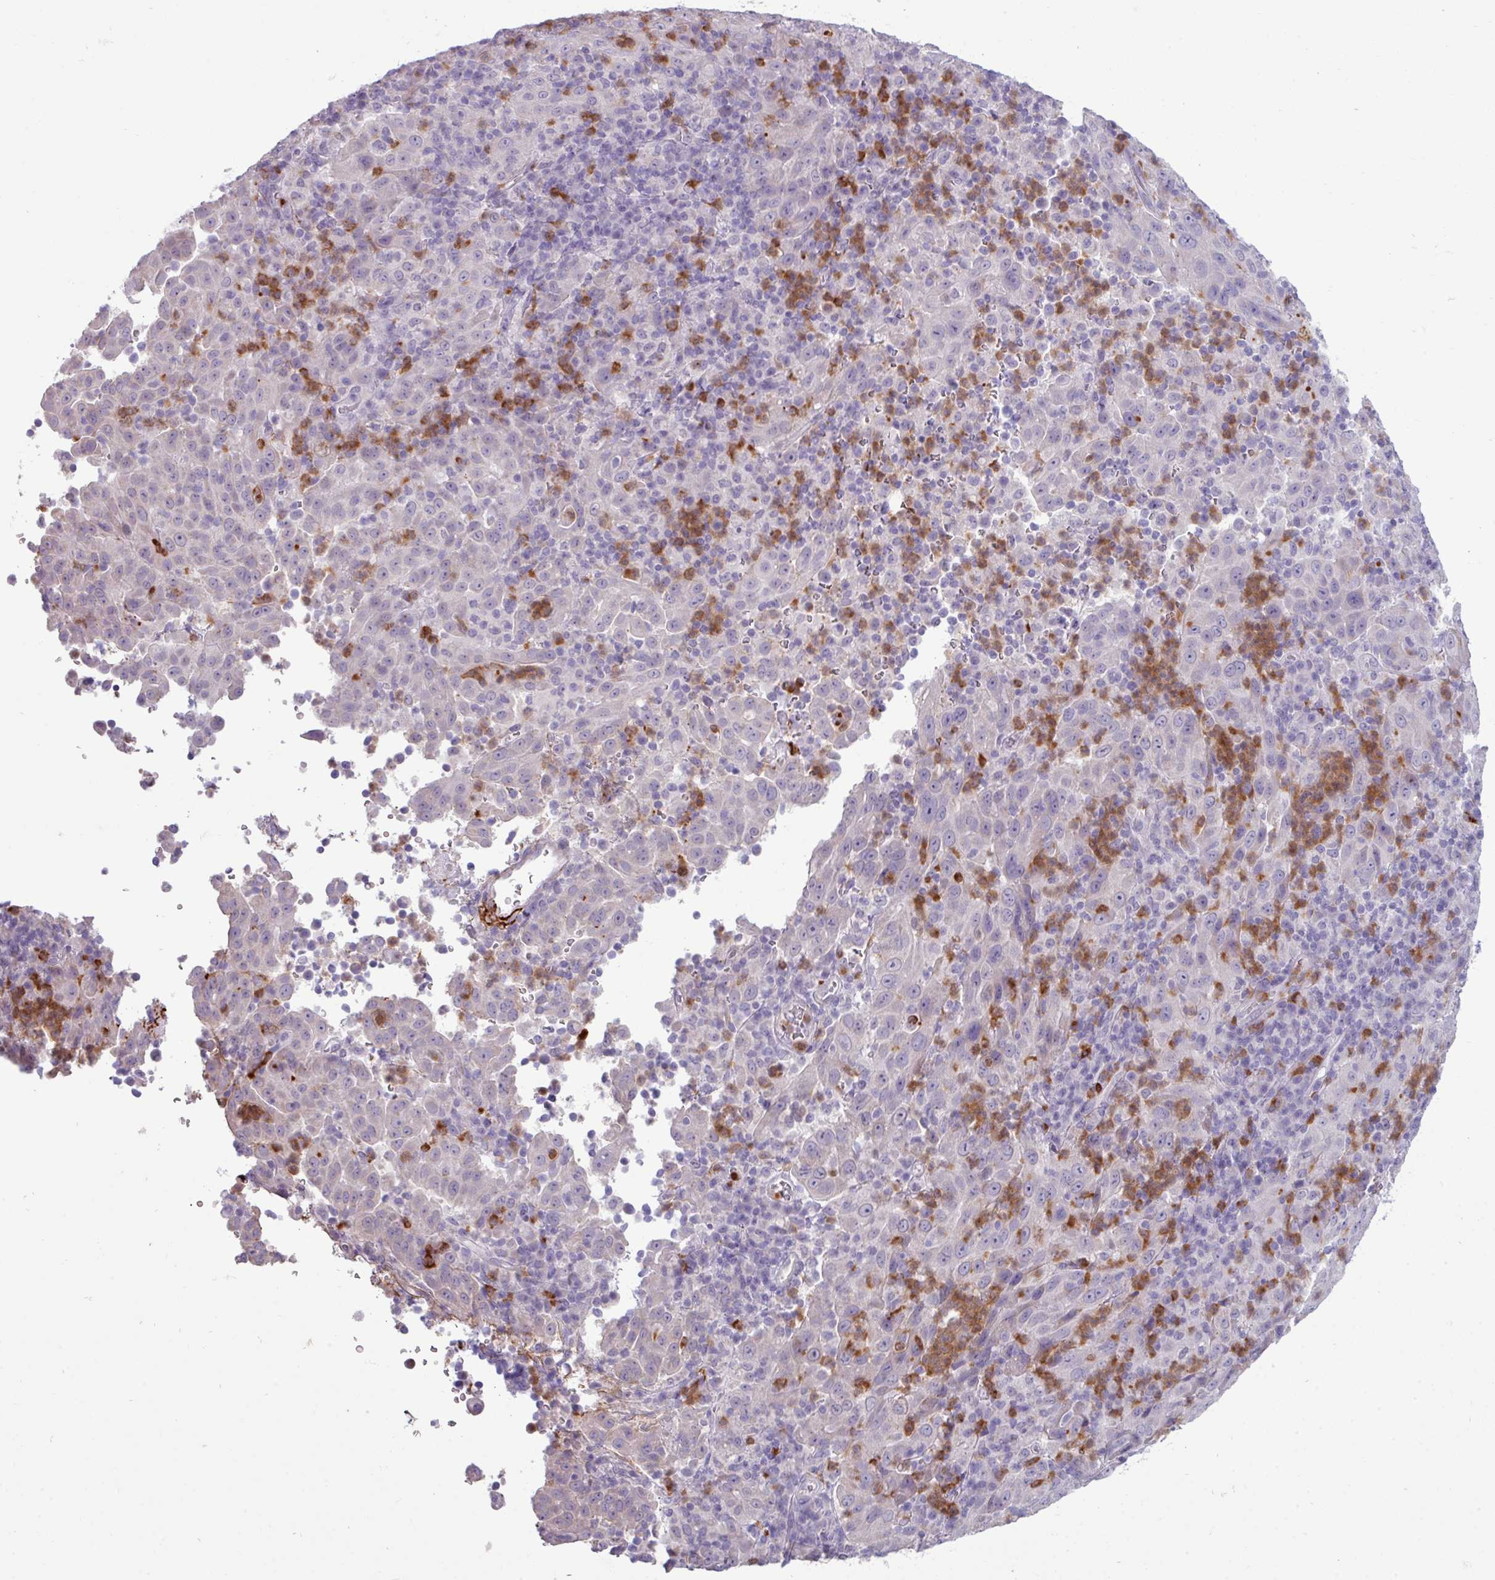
{"staining": {"intensity": "negative", "quantity": "none", "location": "none"}, "tissue": "pancreatic cancer", "cell_type": "Tumor cells", "image_type": "cancer", "snomed": [{"axis": "morphology", "description": "Adenocarcinoma, NOS"}, {"axis": "topography", "description": "Pancreas"}], "caption": "A high-resolution image shows immunohistochemistry (IHC) staining of pancreatic adenocarcinoma, which demonstrates no significant staining in tumor cells. The staining was performed using DAB to visualize the protein expression in brown, while the nuclei were stained in blue with hematoxylin (Magnification: 20x).", "gene": "TRIM39", "patient": {"sex": "male", "age": 63}}